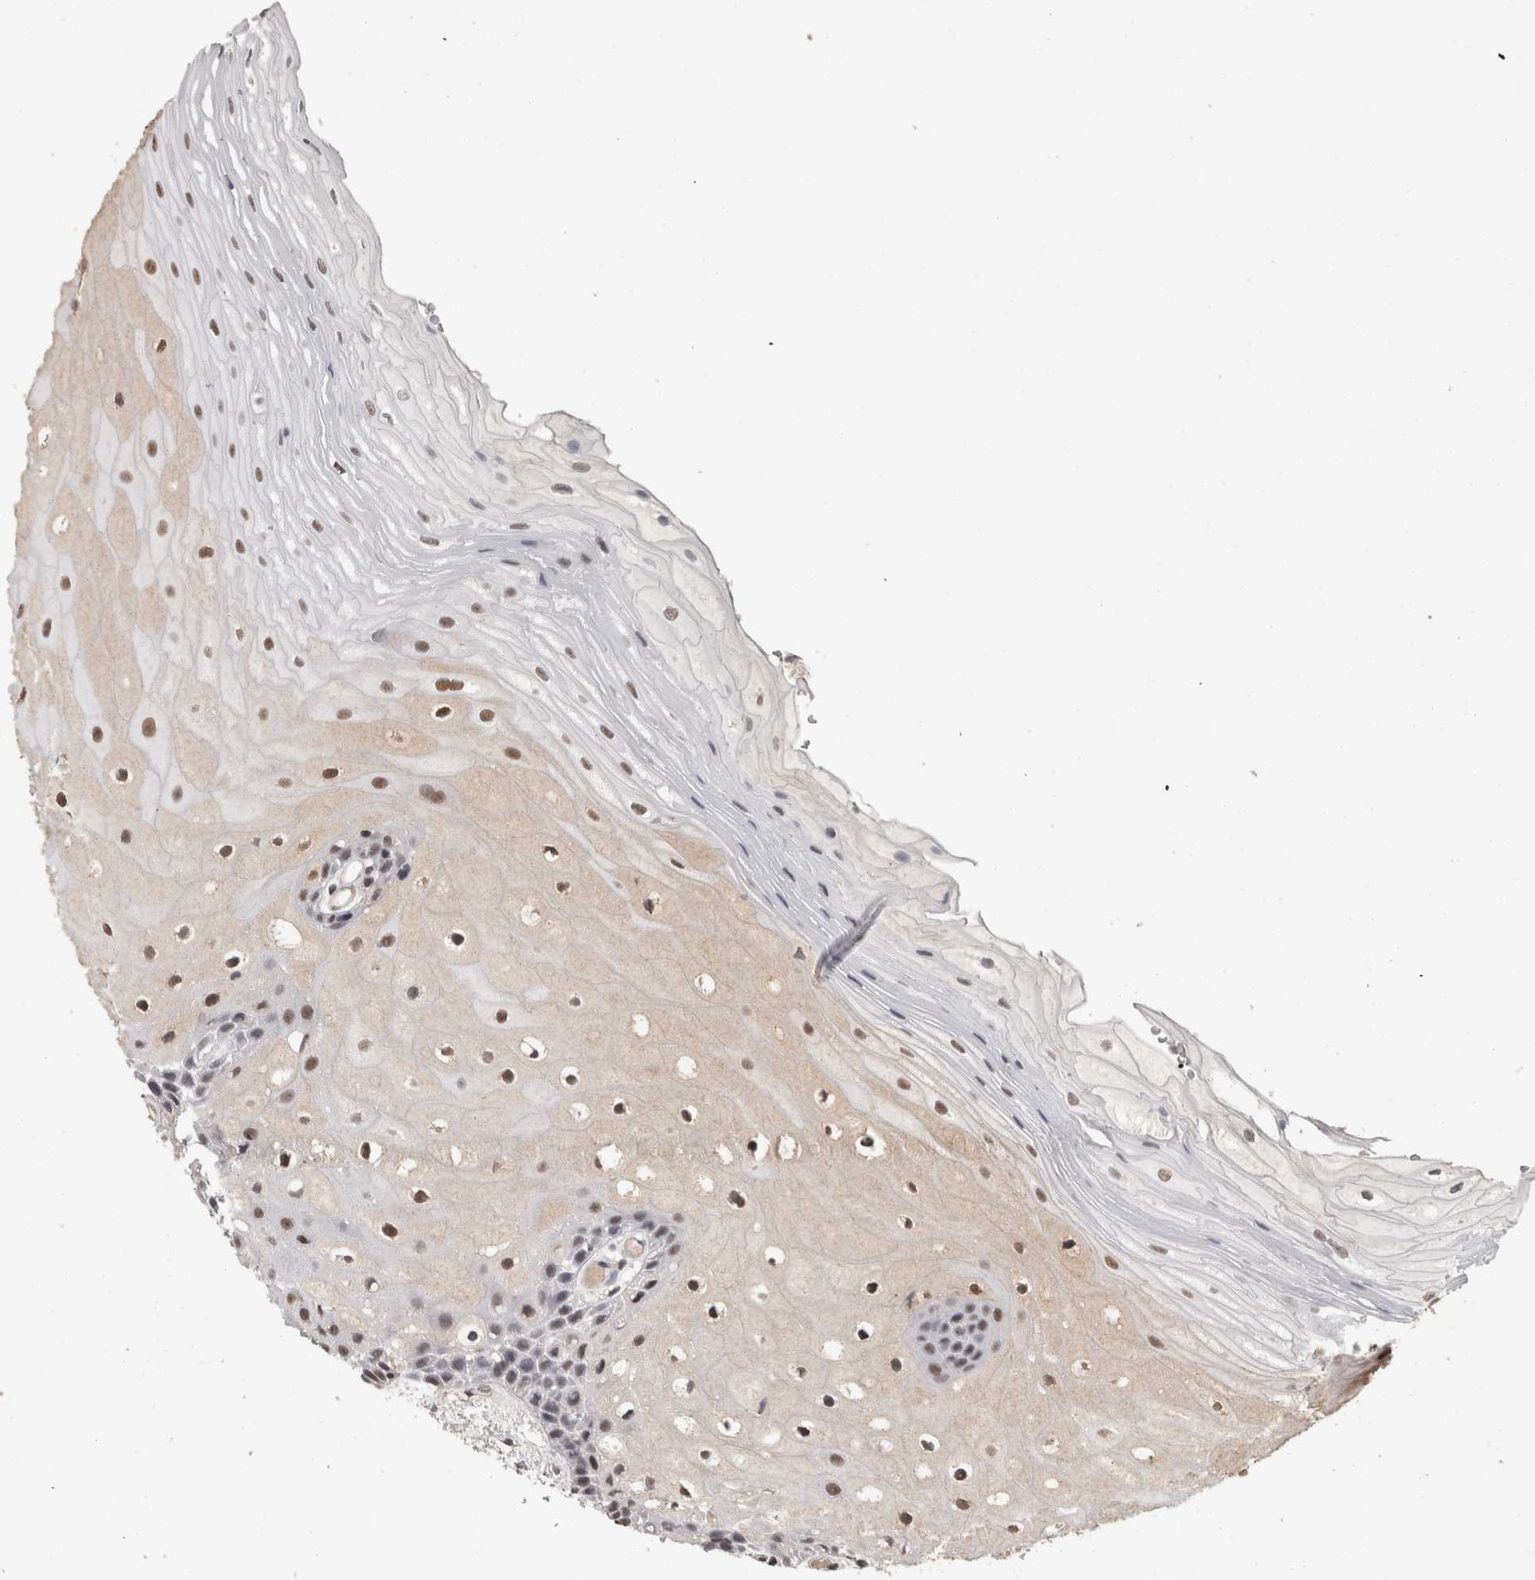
{"staining": {"intensity": "moderate", "quantity": "25%-75%", "location": "nuclear"}, "tissue": "oral mucosa", "cell_type": "Squamous epithelial cells", "image_type": "normal", "snomed": [{"axis": "morphology", "description": "Normal tissue, NOS"}, {"axis": "topography", "description": "Oral tissue"}], "caption": "Oral mucosa stained with DAB IHC shows medium levels of moderate nuclear positivity in approximately 25%-75% of squamous epithelial cells. The protein of interest is stained brown, and the nuclei are stained in blue (DAB IHC with brightfield microscopy, high magnification).", "gene": "DDX17", "patient": {"sex": "male", "age": 52}}